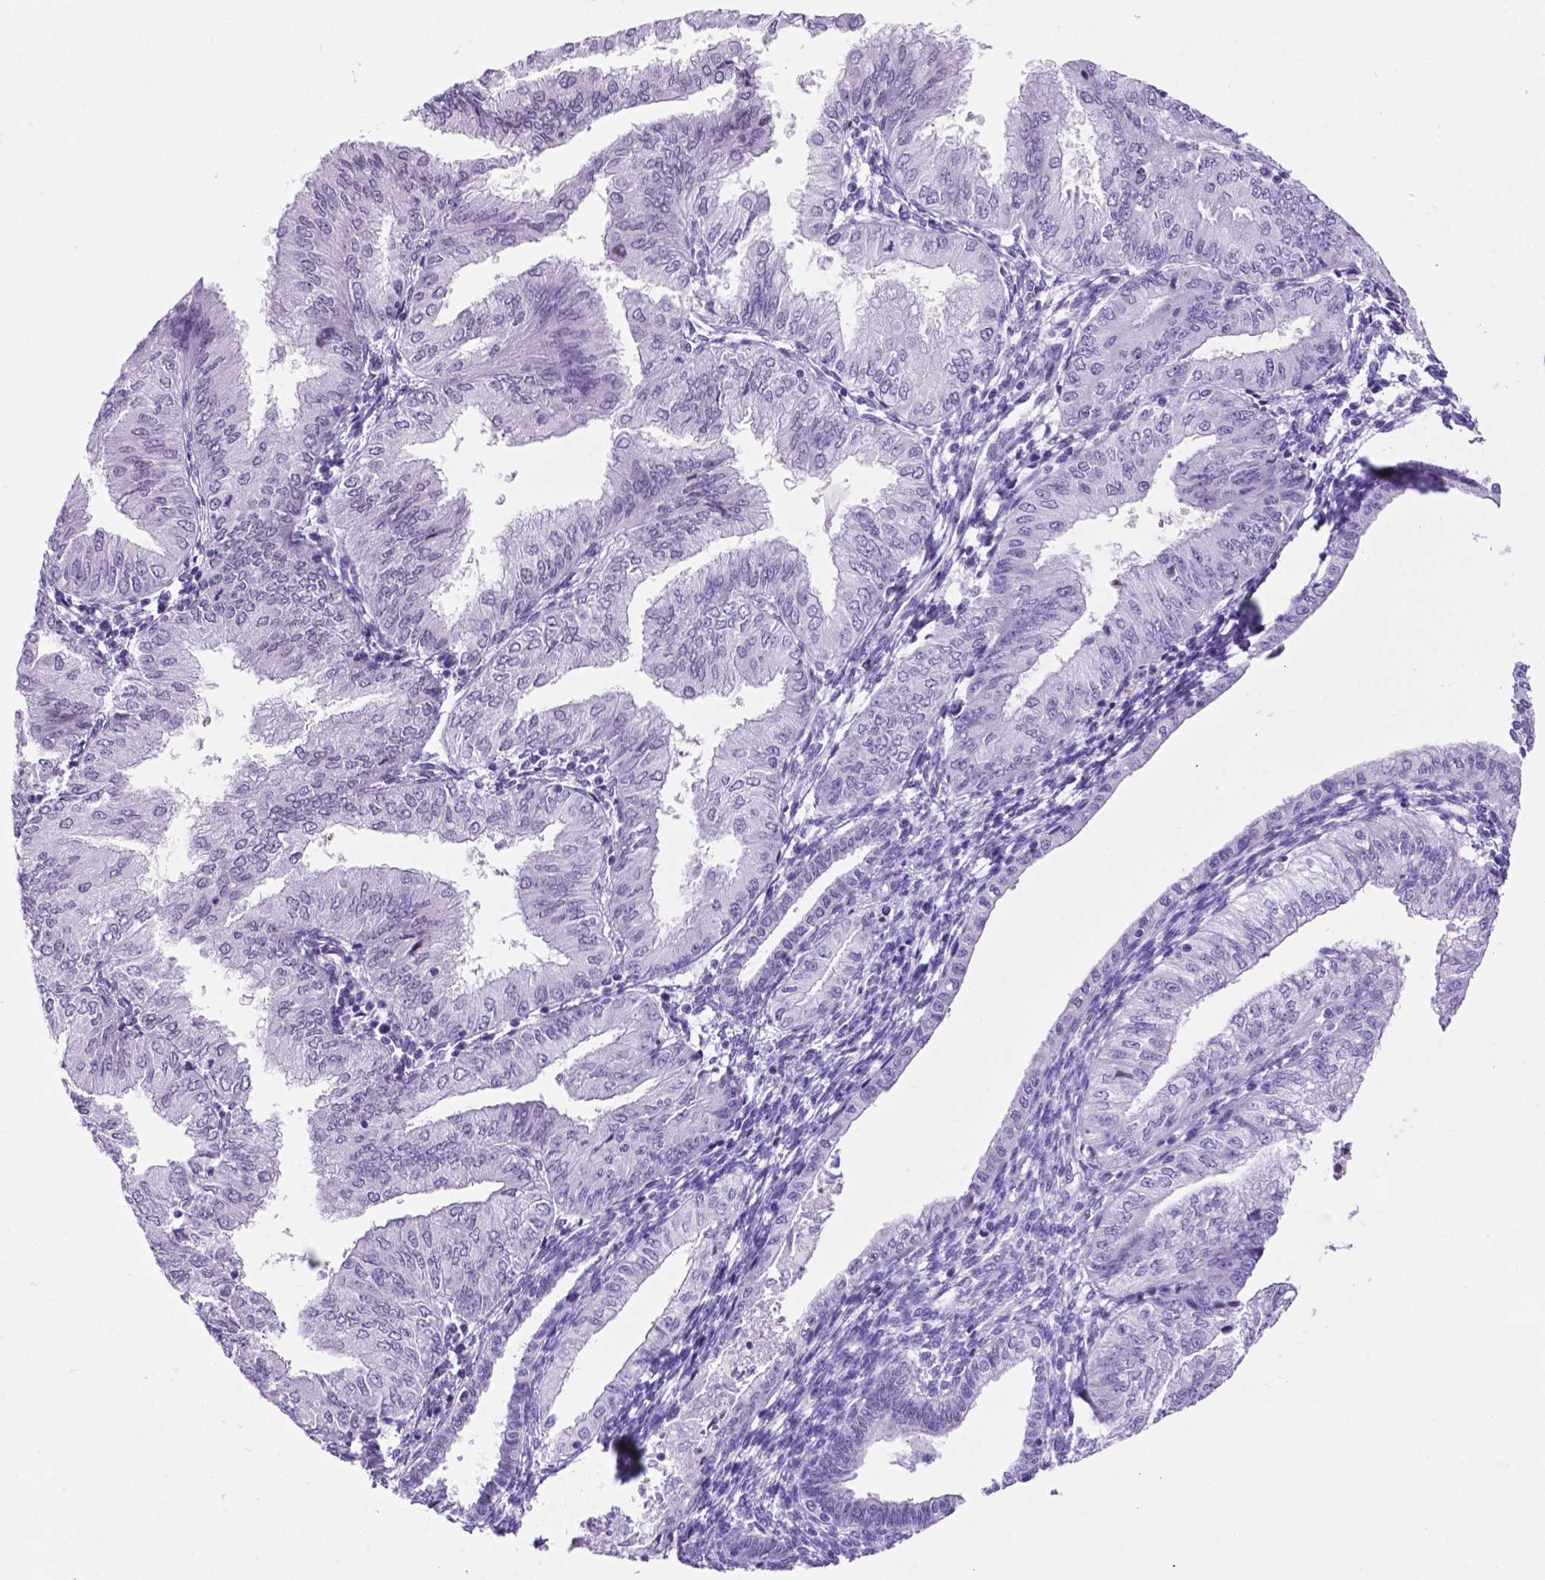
{"staining": {"intensity": "negative", "quantity": "none", "location": "none"}, "tissue": "endometrial cancer", "cell_type": "Tumor cells", "image_type": "cancer", "snomed": [{"axis": "morphology", "description": "Adenocarcinoma, NOS"}, {"axis": "topography", "description": "Endometrium"}], "caption": "Tumor cells are negative for brown protein staining in endometrial cancer.", "gene": "C17orf107", "patient": {"sex": "female", "age": 53}}